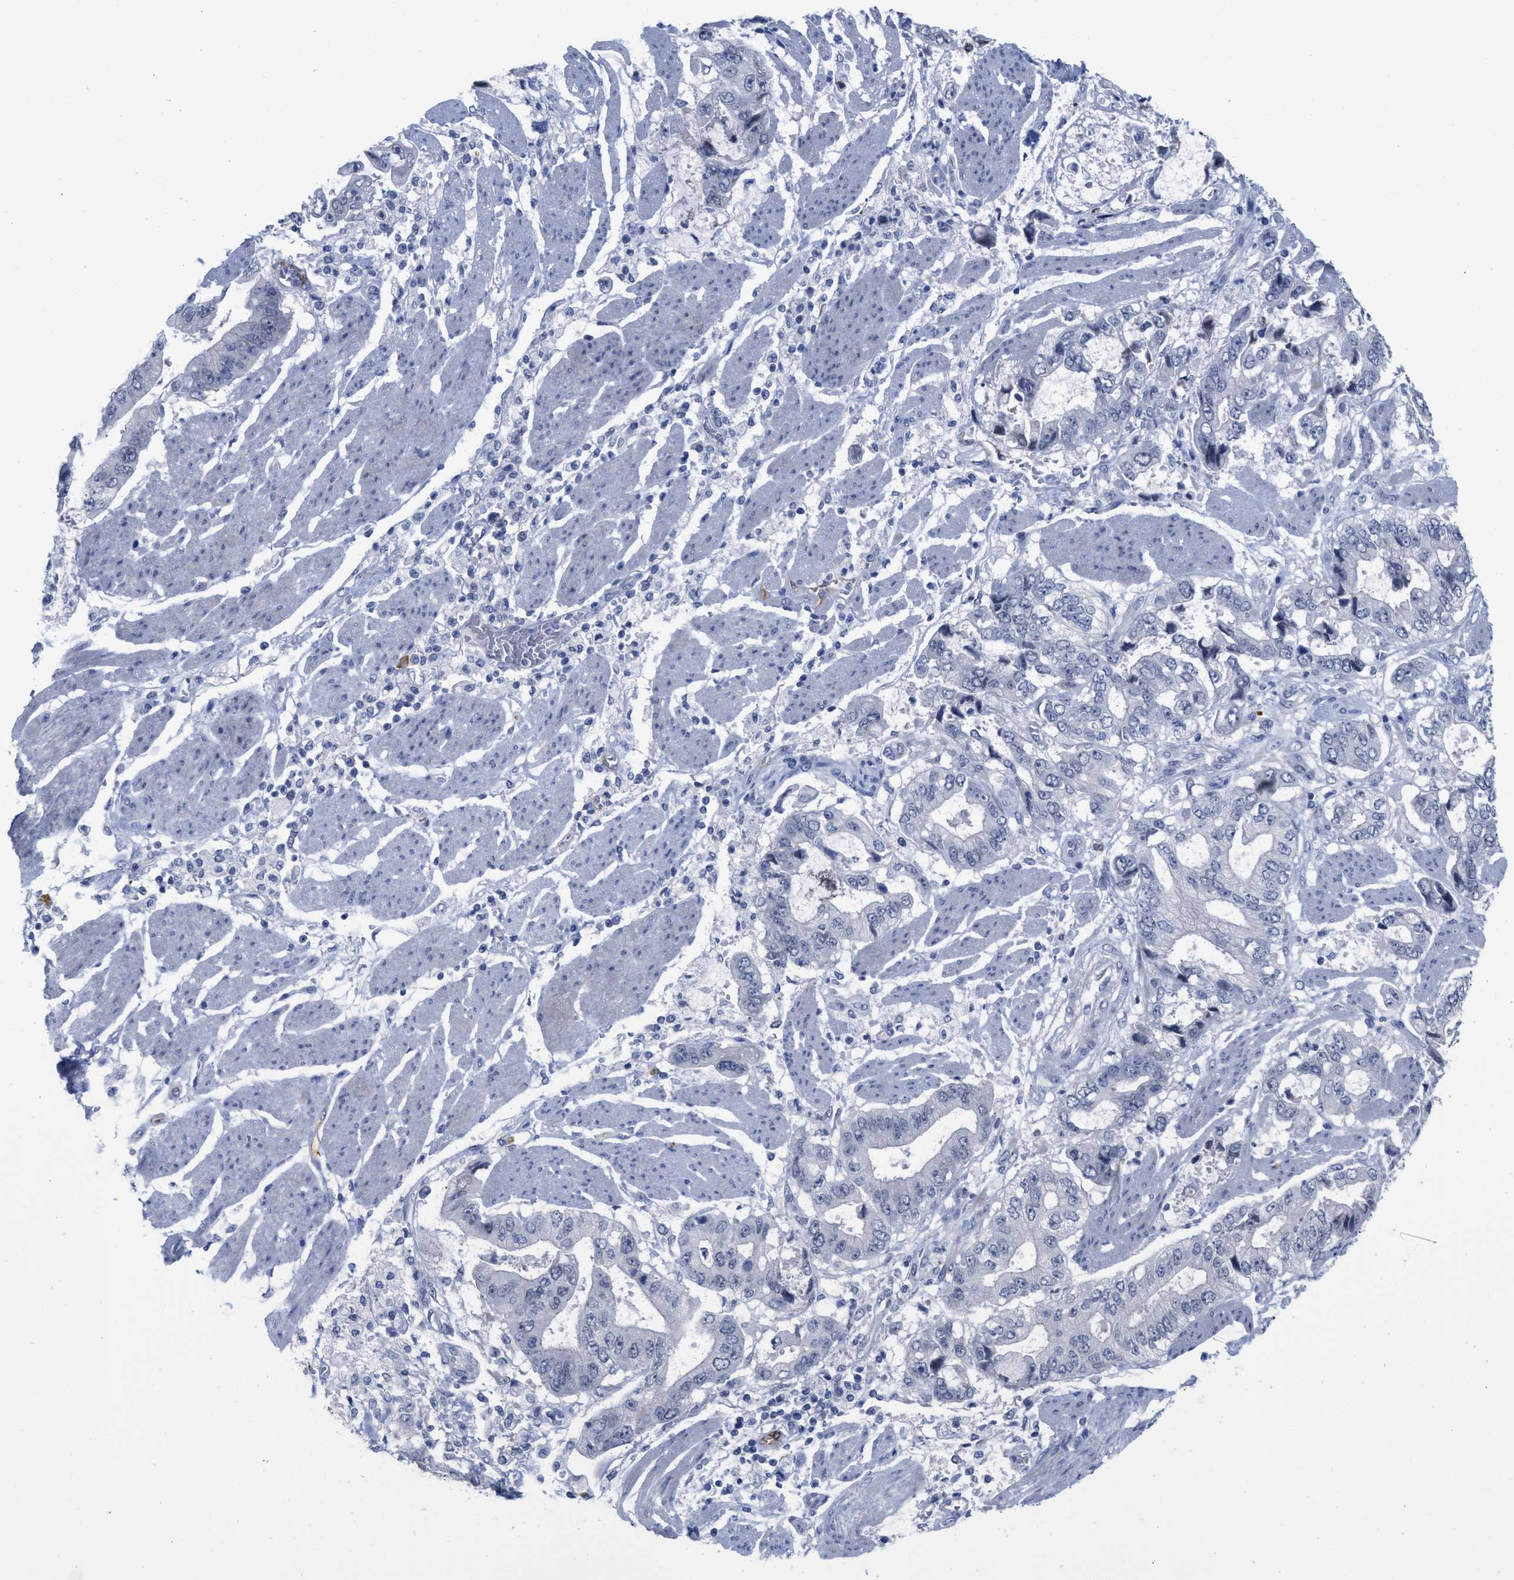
{"staining": {"intensity": "negative", "quantity": "none", "location": "none"}, "tissue": "stomach cancer", "cell_type": "Tumor cells", "image_type": "cancer", "snomed": [{"axis": "morphology", "description": "Normal tissue, NOS"}, {"axis": "morphology", "description": "Adenocarcinoma, NOS"}, {"axis": "topography", "description": "Stomach"}], "caption": "The image shows no staining of tumor cells in stomach cancer.", "gene": "ACKR1", "patient": {"sex": "male", "age": 62}}